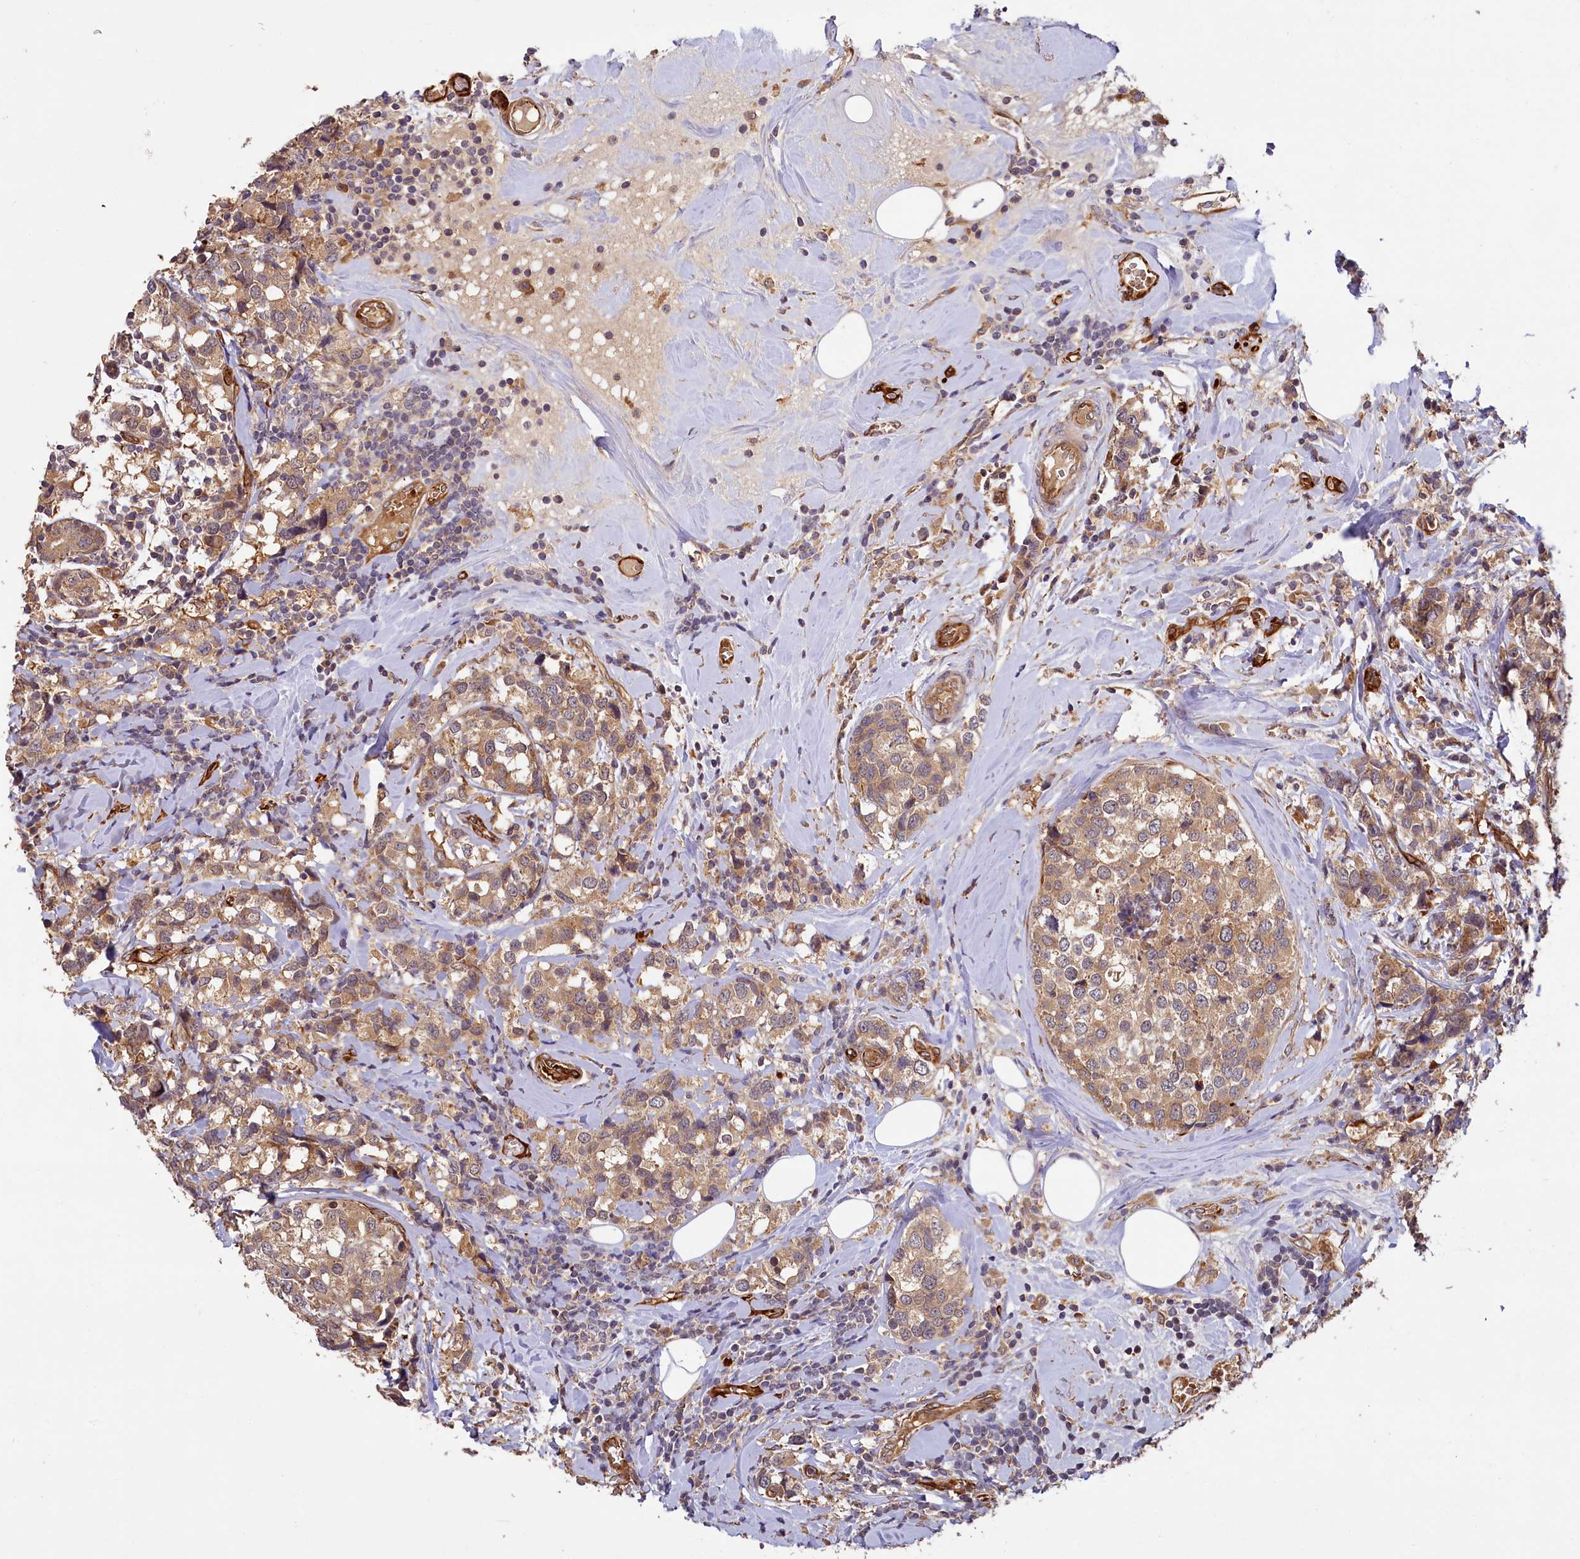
{"staining": {"intensity": "moderate", "quantity": ">75%", "location": "cytoplasmic/membranous"}, "tissue": "breast cancer", "cell_type": "Tumor cells", "image_type": "cancer", "snomed": [{"axis": "morphology", "description": "Lobular carcinoma"}, {"axis": "topography", "description": "Breast"}], "caption": "A high-resolution micrograph shows immunohistochemistry staining of breast lobular carcinoma, which displays moderate cytoplasmic/membranous positivity in about >75% of tumor cells.", "gene": "PKN2", "patient": {"sex": "female", "age": 59}}